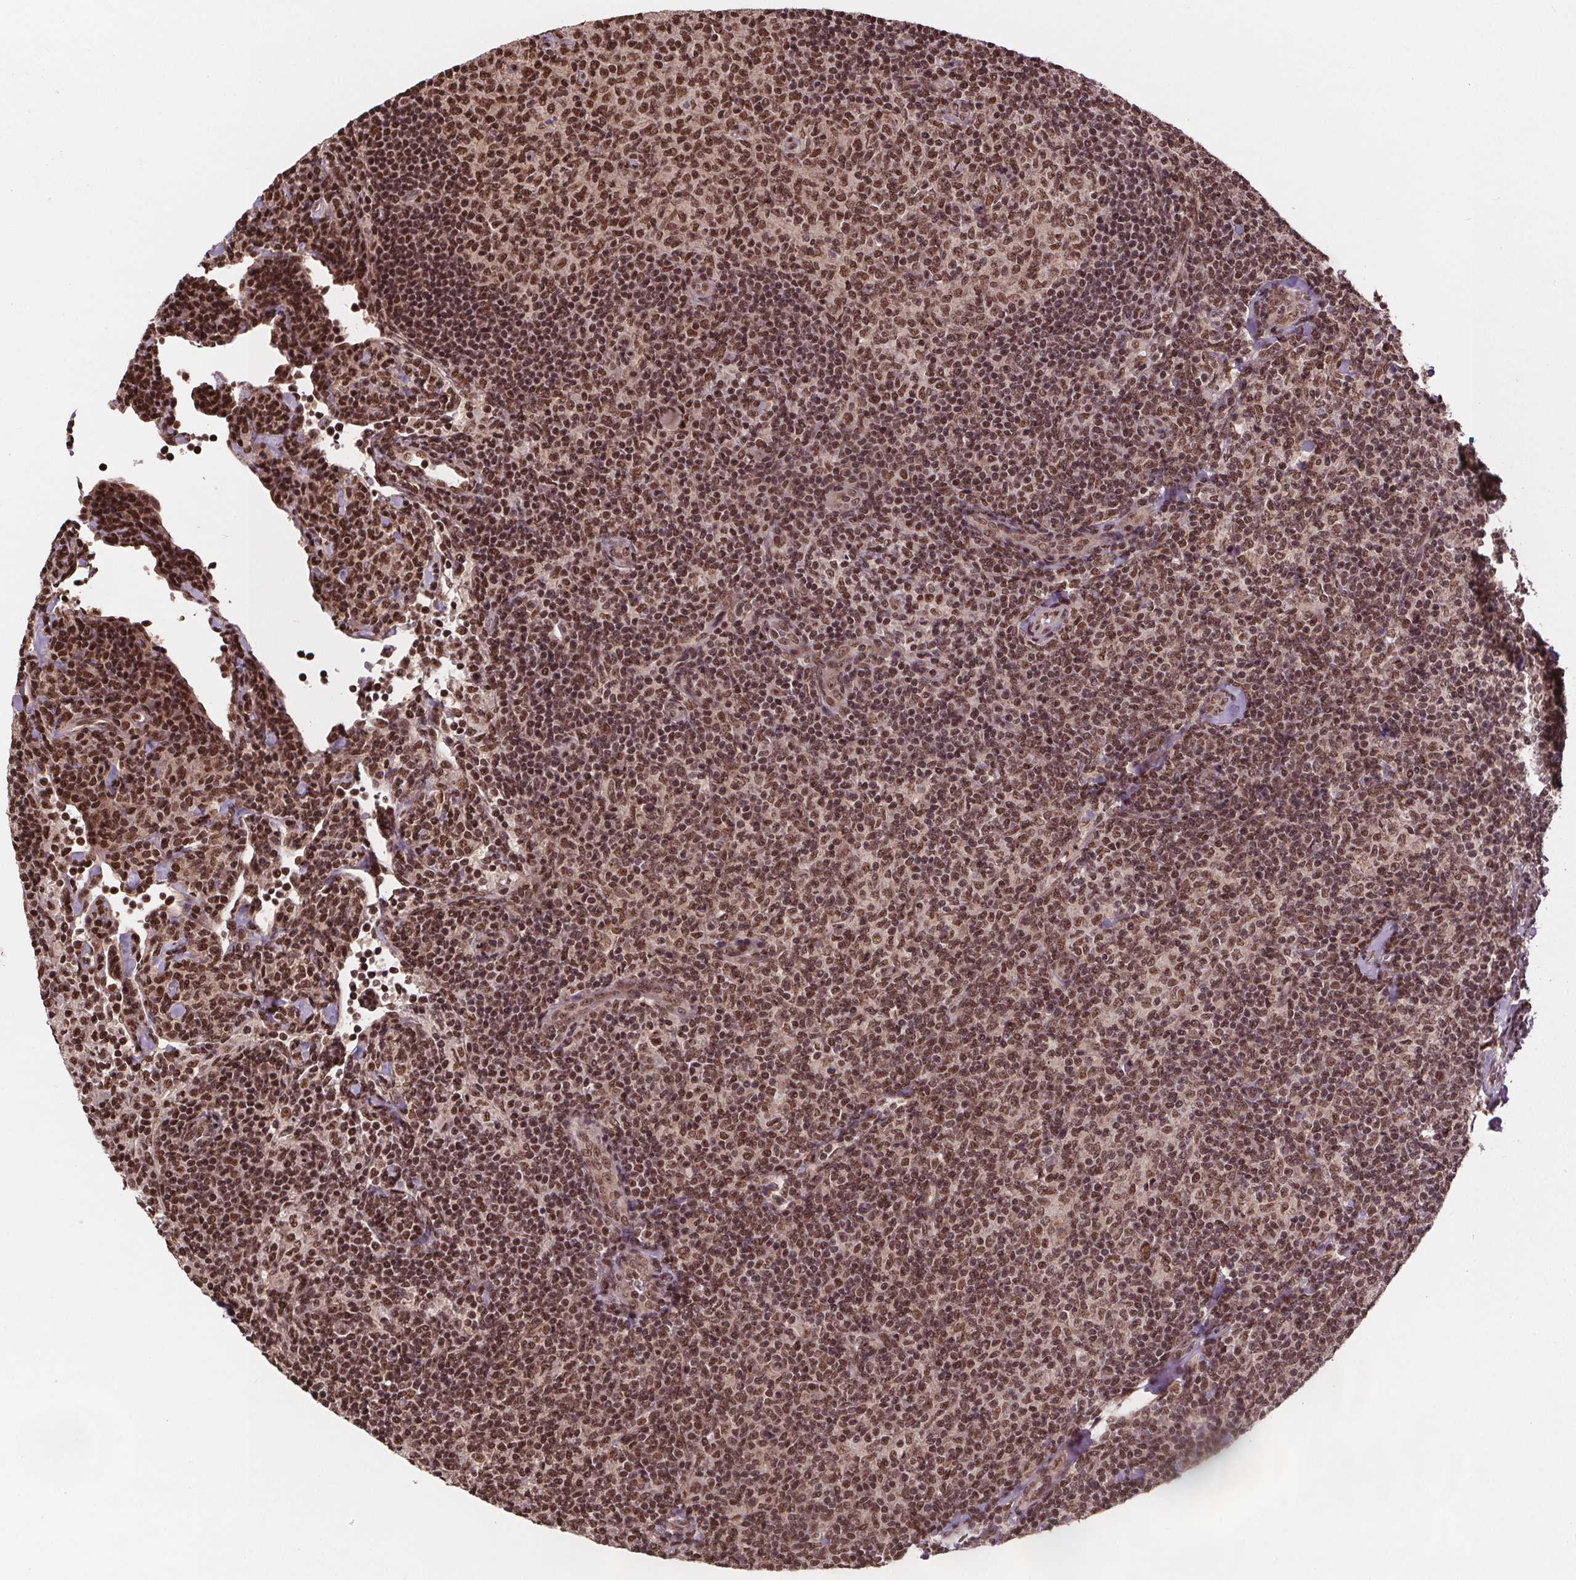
{"staining": {"intensity": "moderate", "quantity": ">75%", "location": "nuclear"}, "tissue": "lymphoma", "cell_type": "Tumor cells", "image_type": "cancer", "snomed": [{"axis": "morphology", "description": "Malignant lymphoma, non-Hodgkin's type, Low grade"}, {"axis": "topography", "description": "Lymph node"}], "caption": "Immunohistochemical staining of low-grade malignant lymphoma, non-Hodgkin's type displays medium levels of moderate nuclear staining in about >75% of tumor cells.", "gene": "JARID2", "patient": {"sex": "female", "age": 56}}